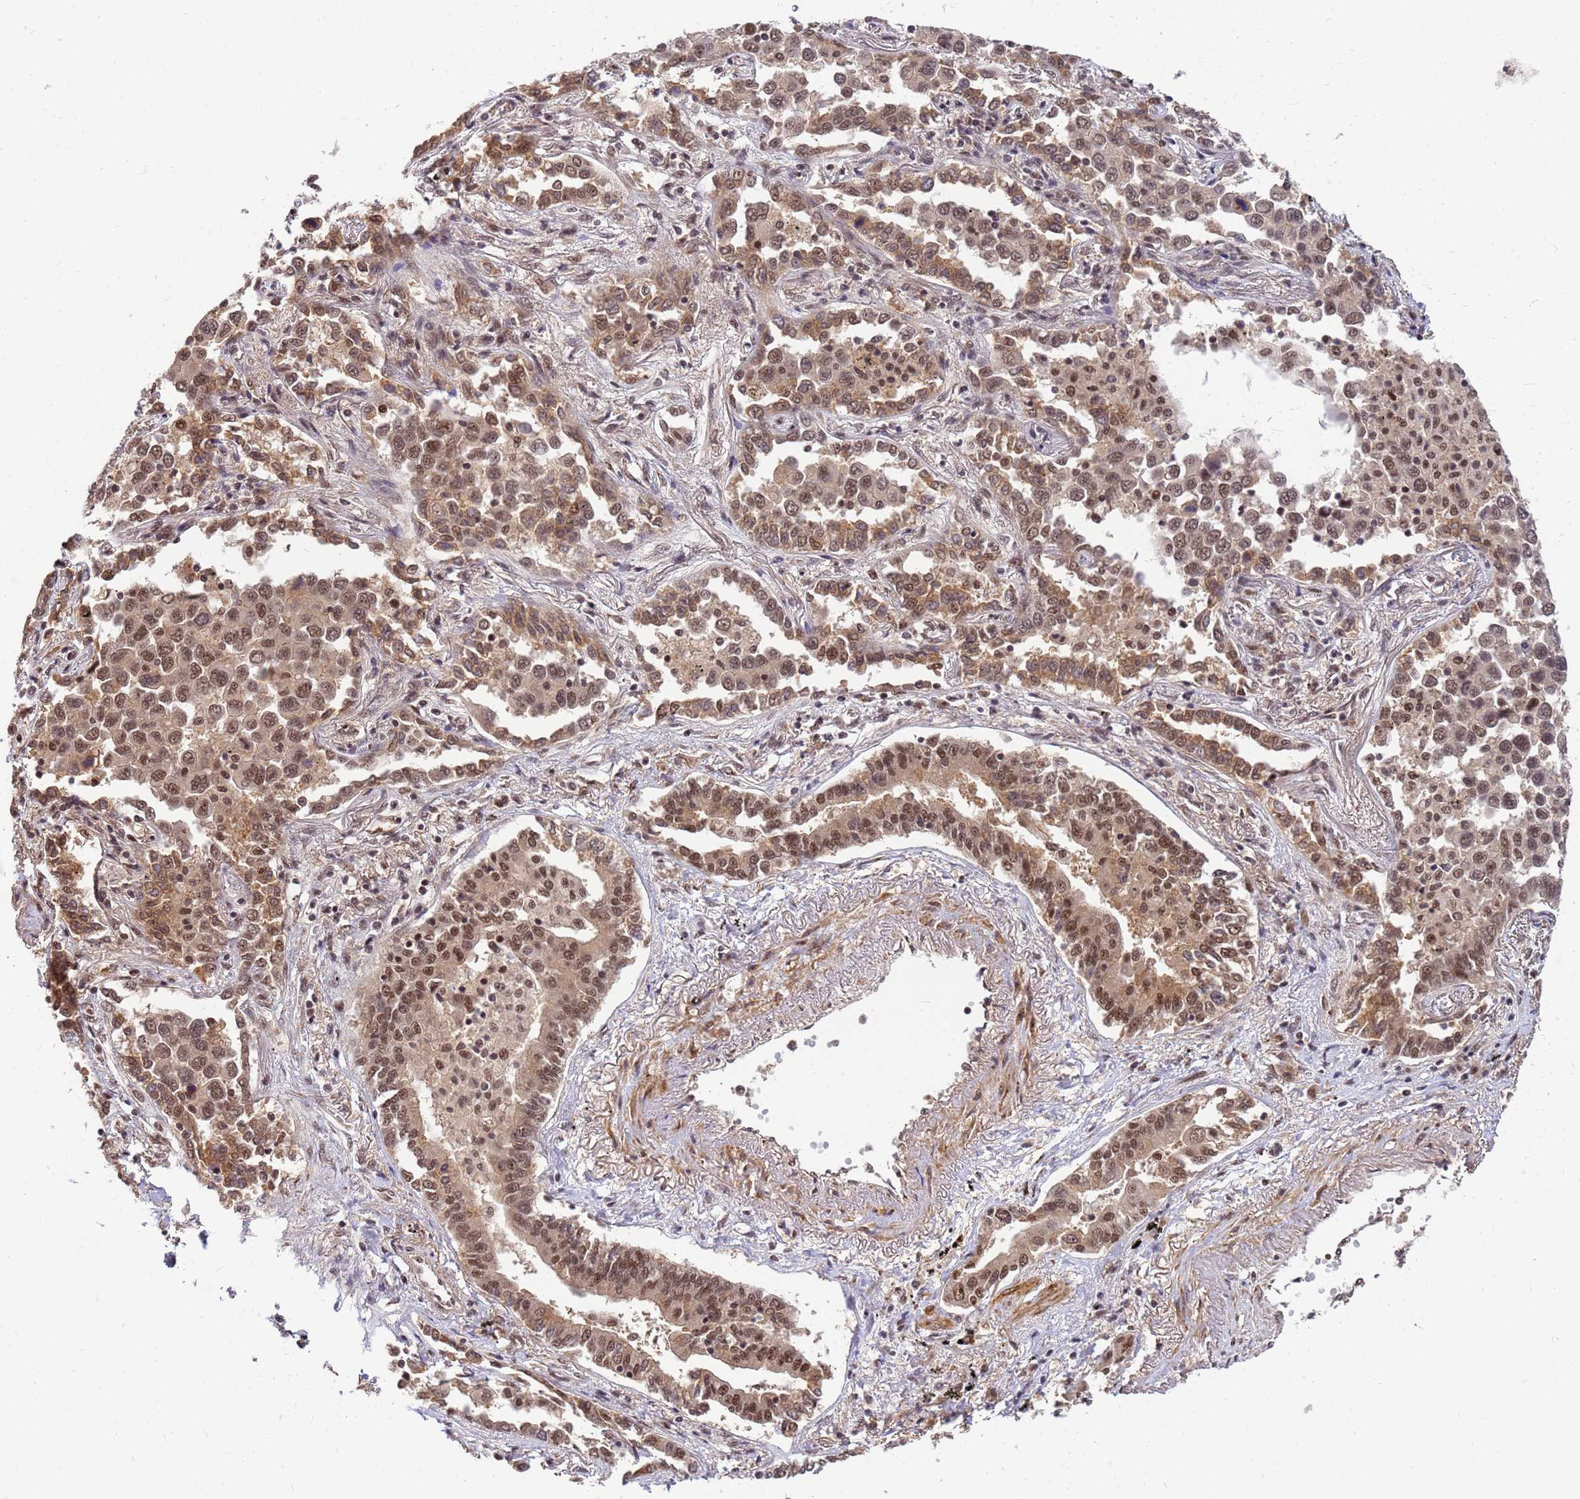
{"staining": {"intensity": "strong", "quantity": ">75%", "location": "cytoplasmic/membranous,nuclear"}, "tissue": "lung cancer", "cell_type": "Tumor cells", "image_type": "cancer", "snomed": [{"axis": "morphology", "description": "Adenocarcinoma, NOS"}, {"axis": "topography", "description": "Lung"}], "caption": "Tumor cells exhibit high levels of strong cytoplasmic/membranous and nuclear expression in approximately >75% of cells in human lung adenocarcinoma. (DAB (3,3'-diaminobenzidine) IHC with brightfield microscopy, high magnification).", "gene": "NCBP2", "patient": {"sex": "male", "age": 67}}